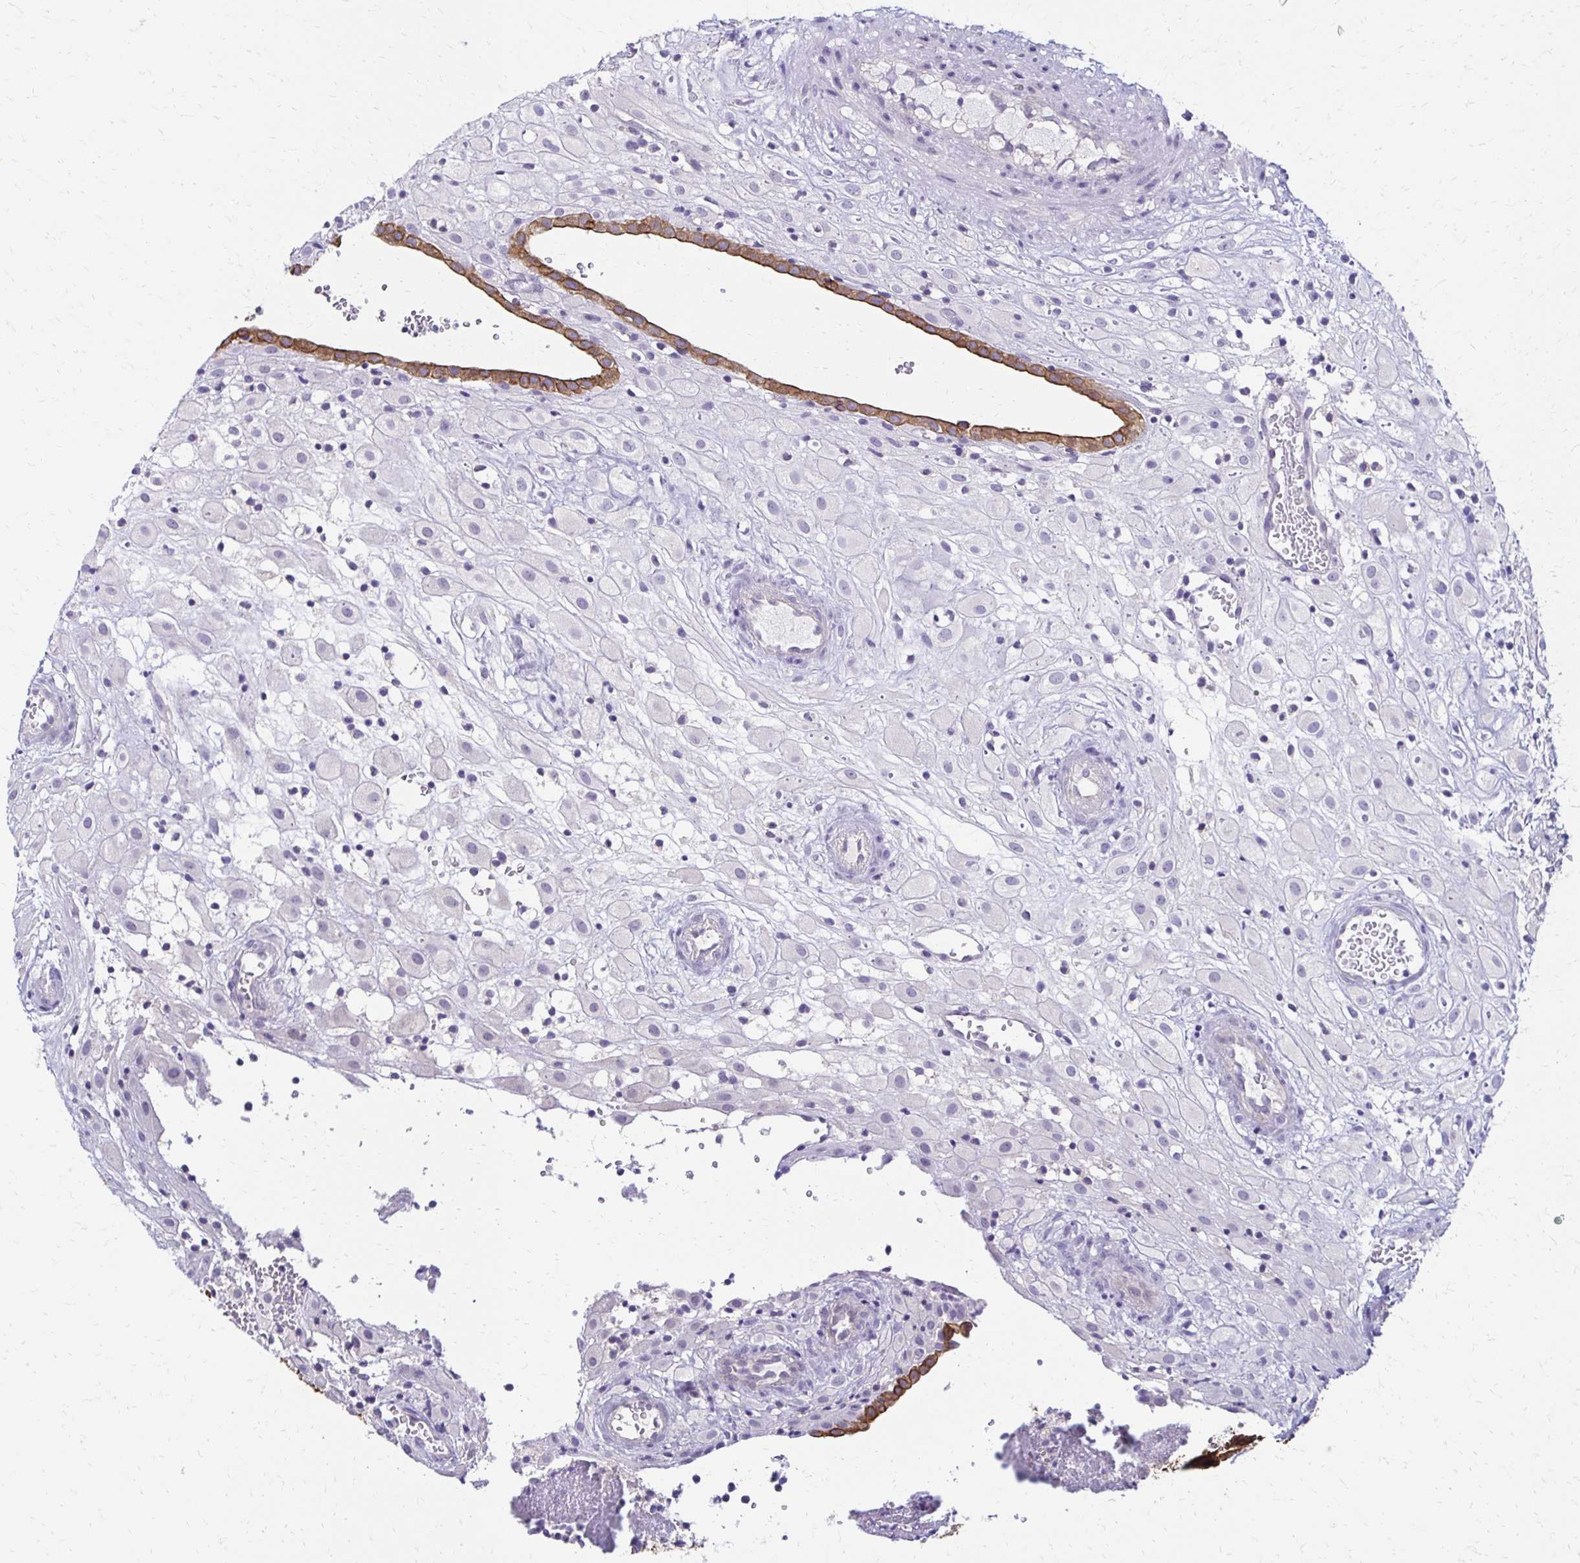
{"staining": {"intensity": "negative", "quantity": "none", "location": "none"}, "tissue": "placenta", "cell_type": "Decidual cells", "image_type": "normal", "snomed": [{"axis": "morphology", "description": "Normal tissue, NOS"}, {"axis": "topography", "description": "Placenta"}], "caption": "This is an immunohistochemistry (IHC) image of unremarkable human placenta. There is no expression in decidual cells.", "gene": "C1QTNF2", "patient": {"sex": "female", "age": 24}}